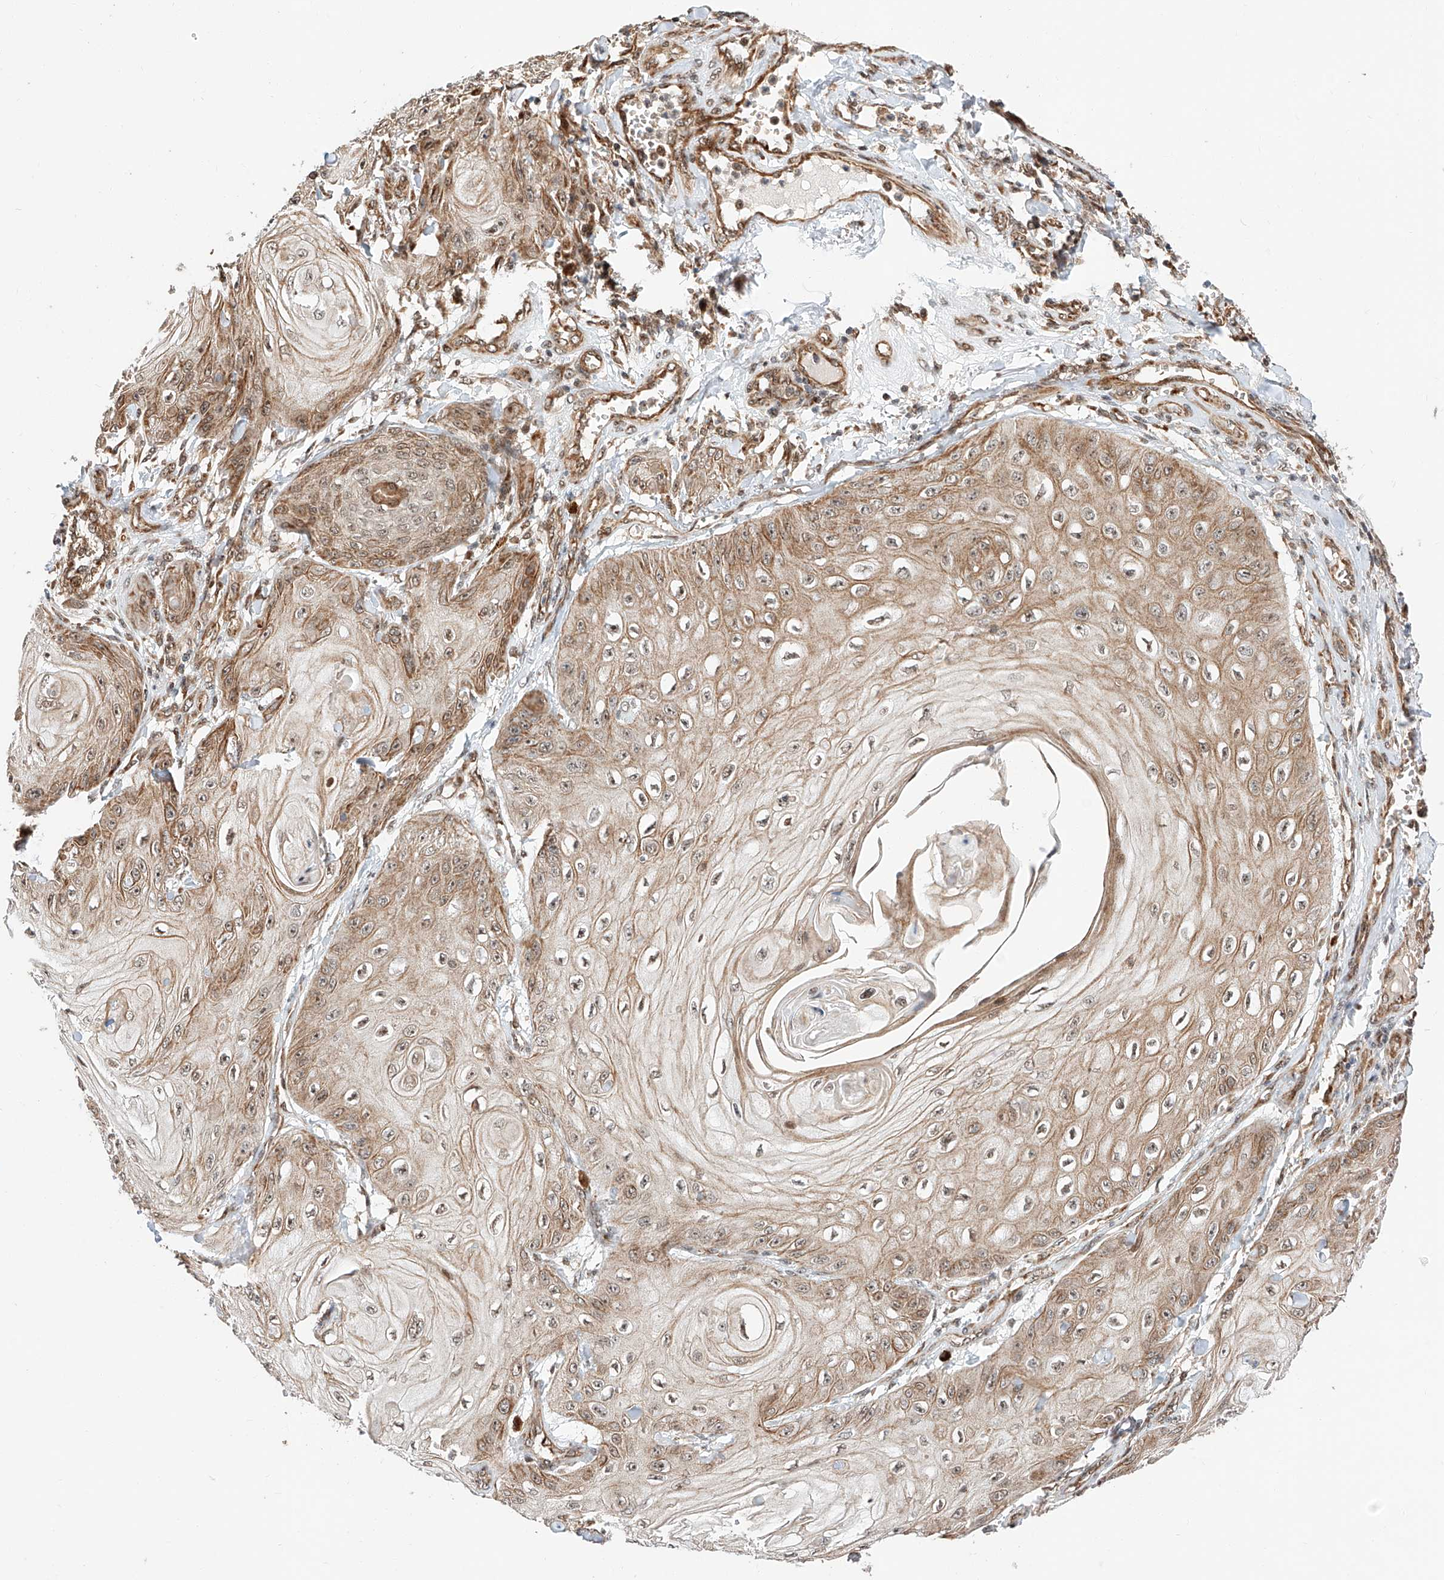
{"staining": {"intensity": "moderate", "quantity": ">75%", "location": "cytoplasmic/membranous"}, "tissue": "skin cancer", "cell_type": "Tumor cells", "image_type": "cancer", "snomed": [{"axis": "morphology", "description": "Squamous cell carcinoma, NOS"}, {"axis": "topography", "description": "Skin"}], "caption": "High-power microscopy captured an IHC image of squamous cell carcinoma (skin), revealing moderate cytoplasmic/membranous positivity in approximately >75% of tumor cells.", "gene": "THTPA", "patient": {"sex": "male", "age": 74}}